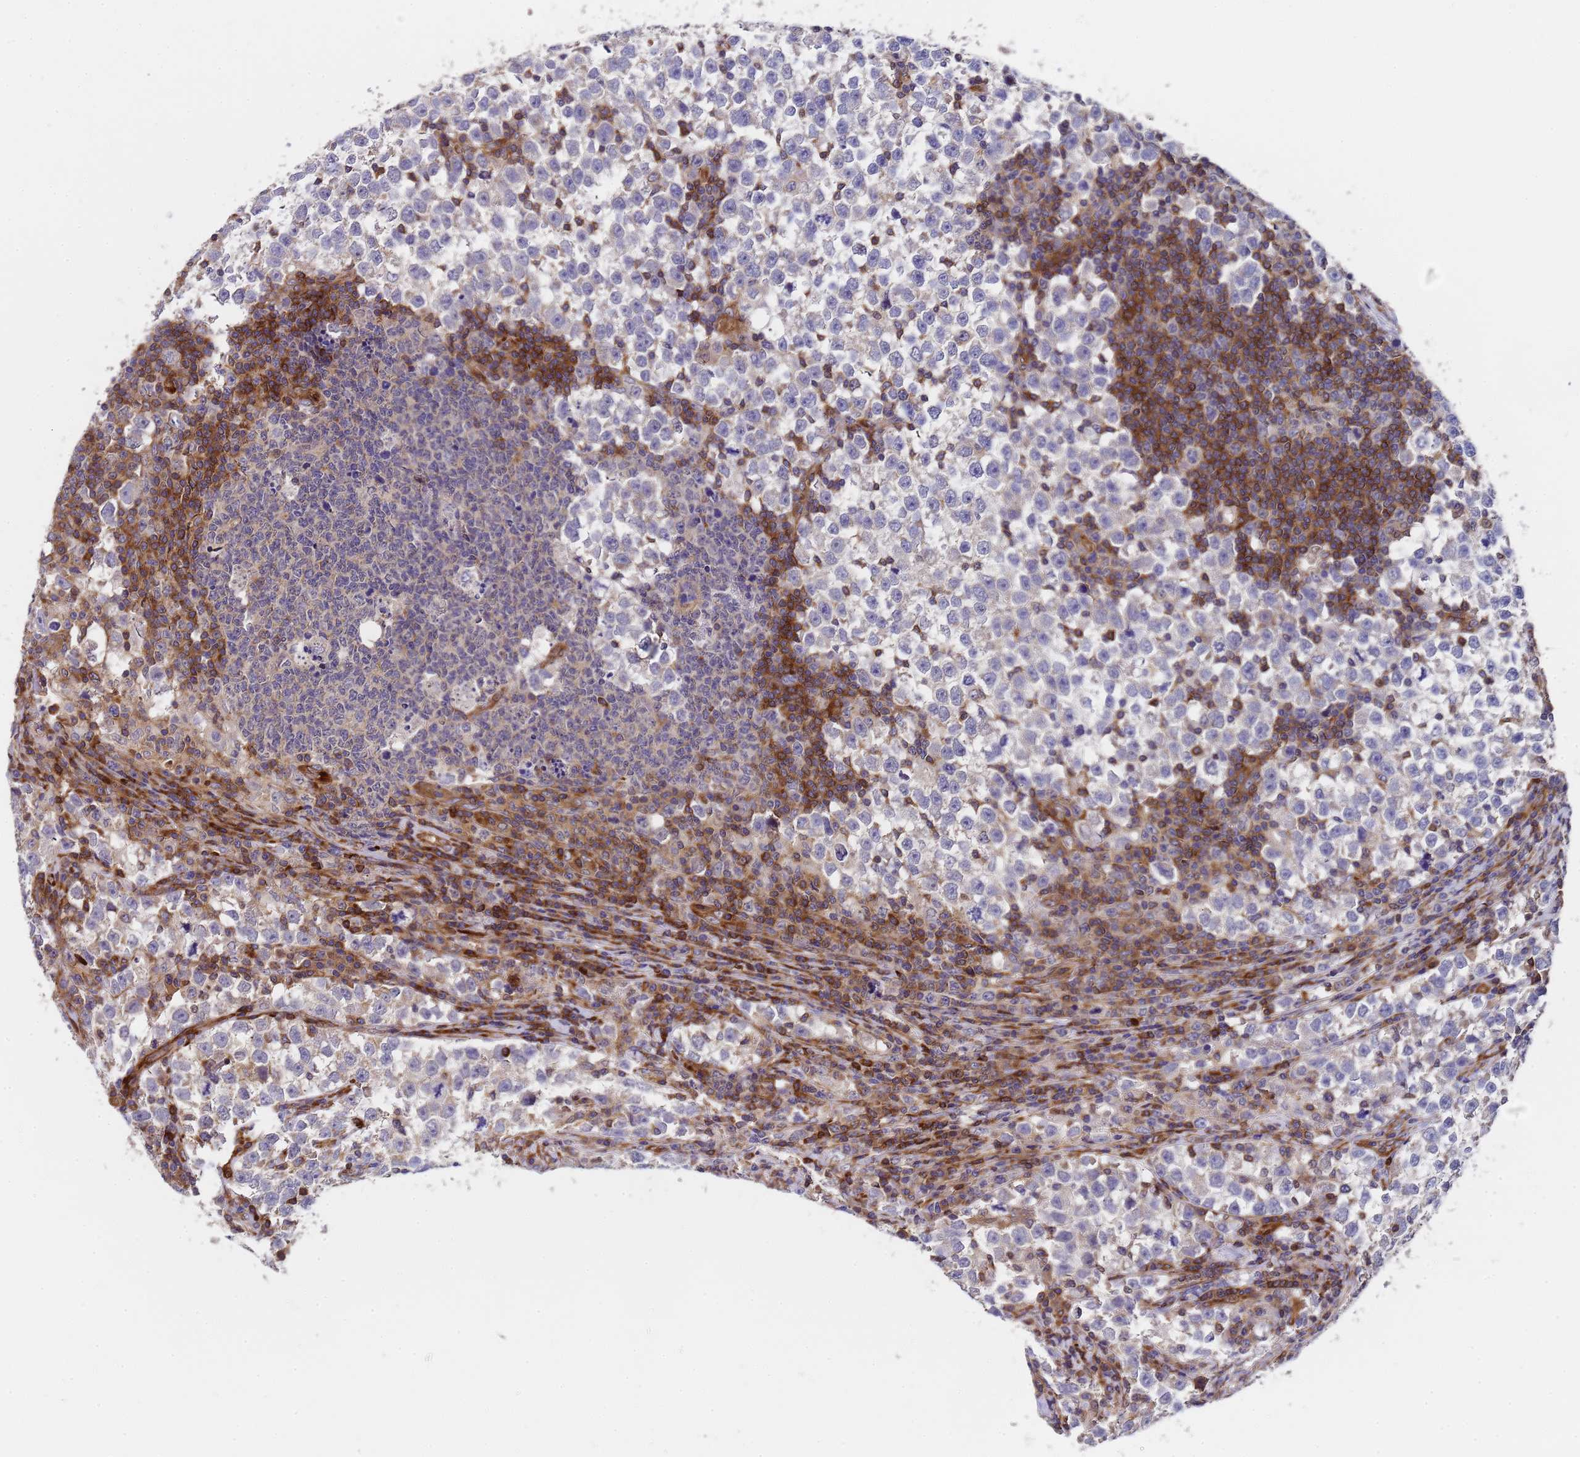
{"staining": {"intensity": "weak", "quantity": "<25%", "location": "cytoplasmic/membranous"}, "tissue": "testis cancer", "cell_type": "Tumor cells", "image_type": "cancer", "snomed": [{"axis": "morphology", "description": "Normal tissue, NOS"}, {"axis": "morphology", "description": "Seminoma, NOS"}, {"axis": "topography", "description": "Testis"}], "caption": "High power microscopy photomicrograph of an IHC image of testis cancer (seminoma), revealing no significant staining in tumor cells. Brightfield microscopy of immunohistochemistry (IHC) stained with DAB (3,3'-diaminobenzidine) (brown) and hematoxylin (blue), captured at high magnification.", "gene": "MOCS1", "patient": {"sex": "male", "age": 43}}